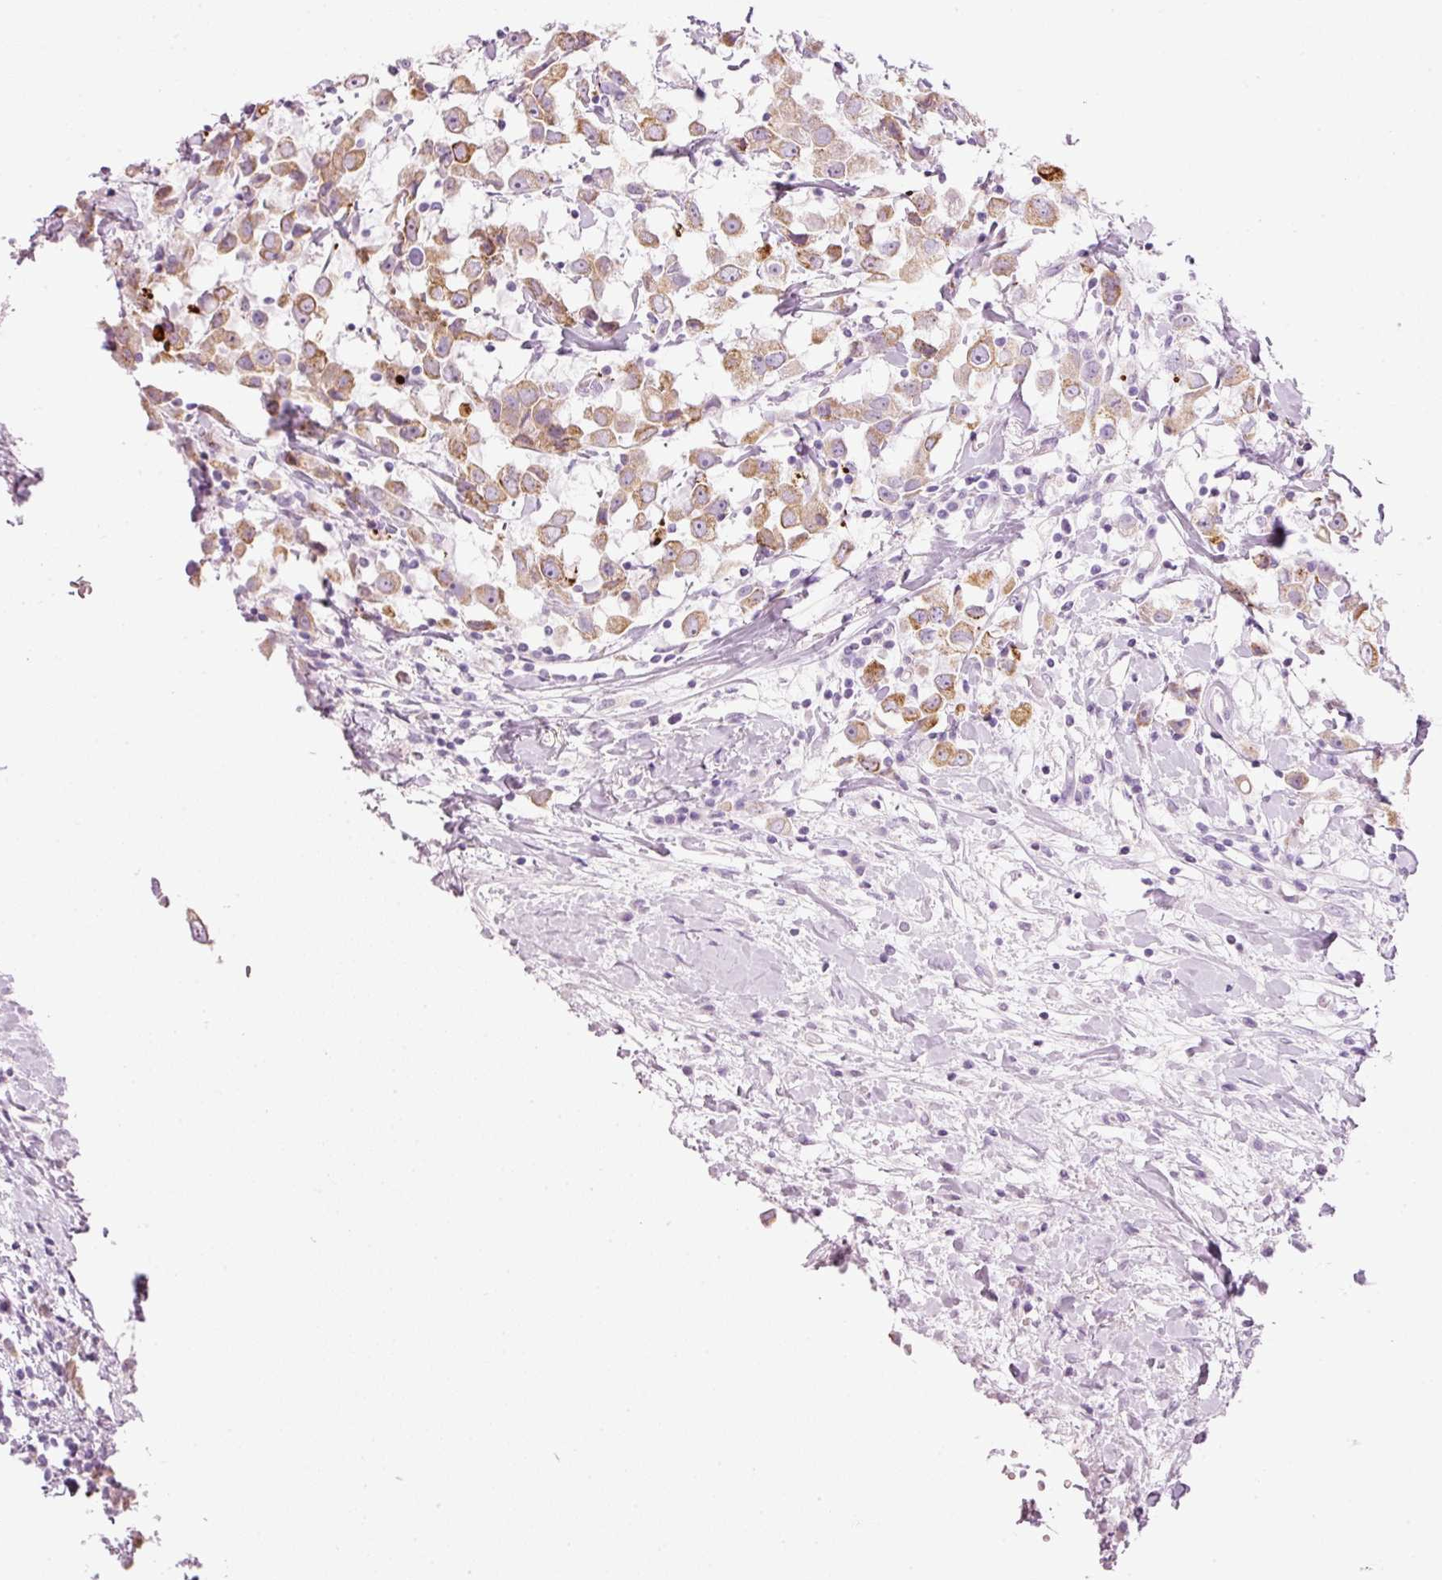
{"staining": {"intensity": "moderate", "quantity": ">75%", "location": "cytoplasmic/membranous"}, "tissue": "breast cancer", "cell_type": "Tumor cells", "image_type": "cancer", "snomed": [{"axis": "morphology", "description": "Duct carcinoma"}, {"axis": "topography", "description": "Breast"}], "caption": "Immunohistochemistry histopathology image of breast cancer stained for a protein (brown), which reveals medium levels of moderate cytoplasmic/membranous positivity in approximately >75% of tumor cells.", "gene": "CARD16", "patient": {"sex": "female", "age": 61}}